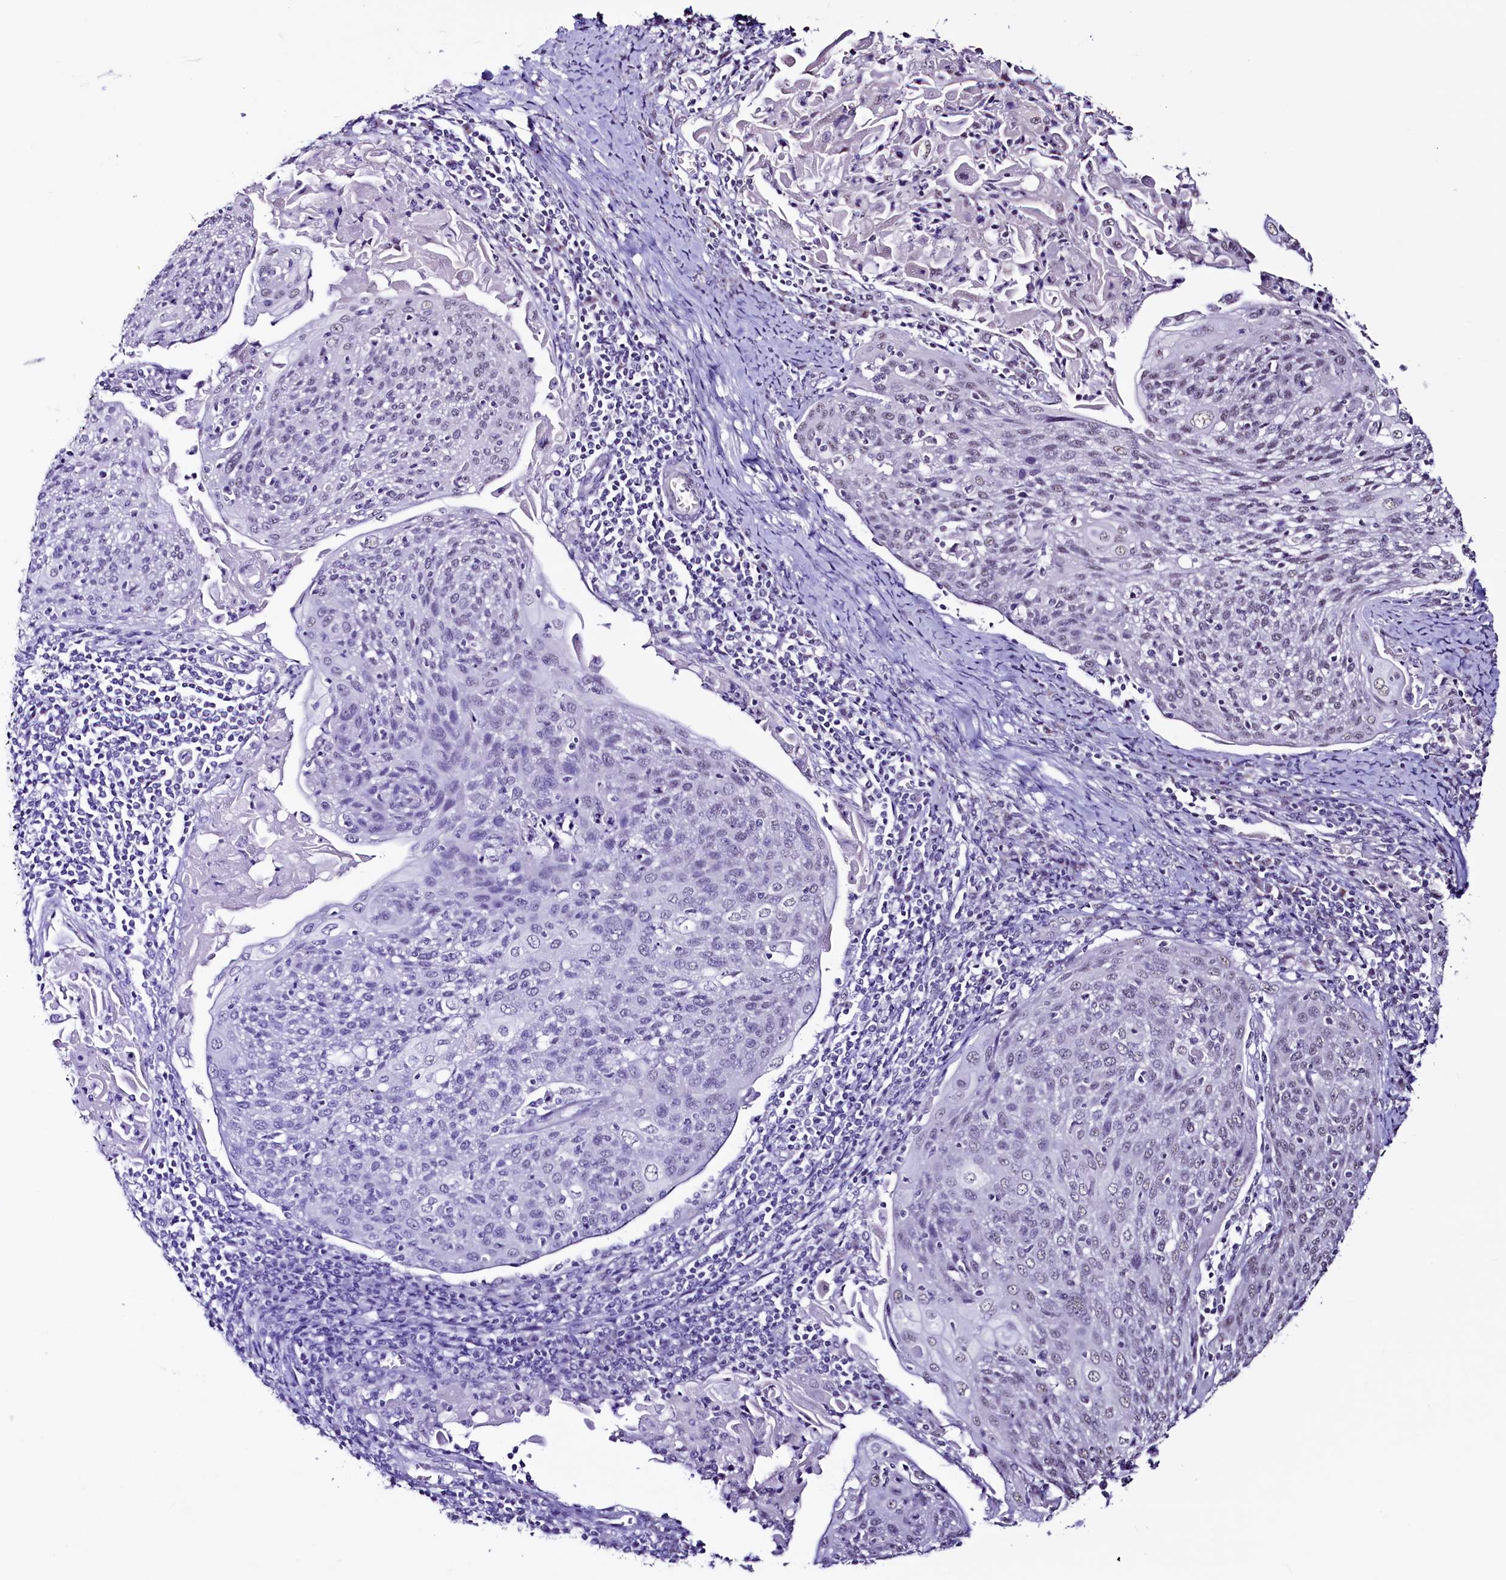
{"staining": {"intensity": "weak", "quantity": "25%-75%", "location": "nuclear"}, "tissue": "cervical cancer", "cell_type": "Tumor cells", "image_type": "cancer", "snomed": [{"axis": "morphology", "description": "Squamous cell carcinoma, NOS"}, {"axis": "topography", "description": "Cervix"}], "caption": "Immunohistochemical staining of human cervical cancer (squamous cell carcinoma) shows weak nuclear protein positivity in approximately 25%-75% of tumor cells.", "gene": "SFSWAP", "patient": {"sex": "female", "age": 67}}